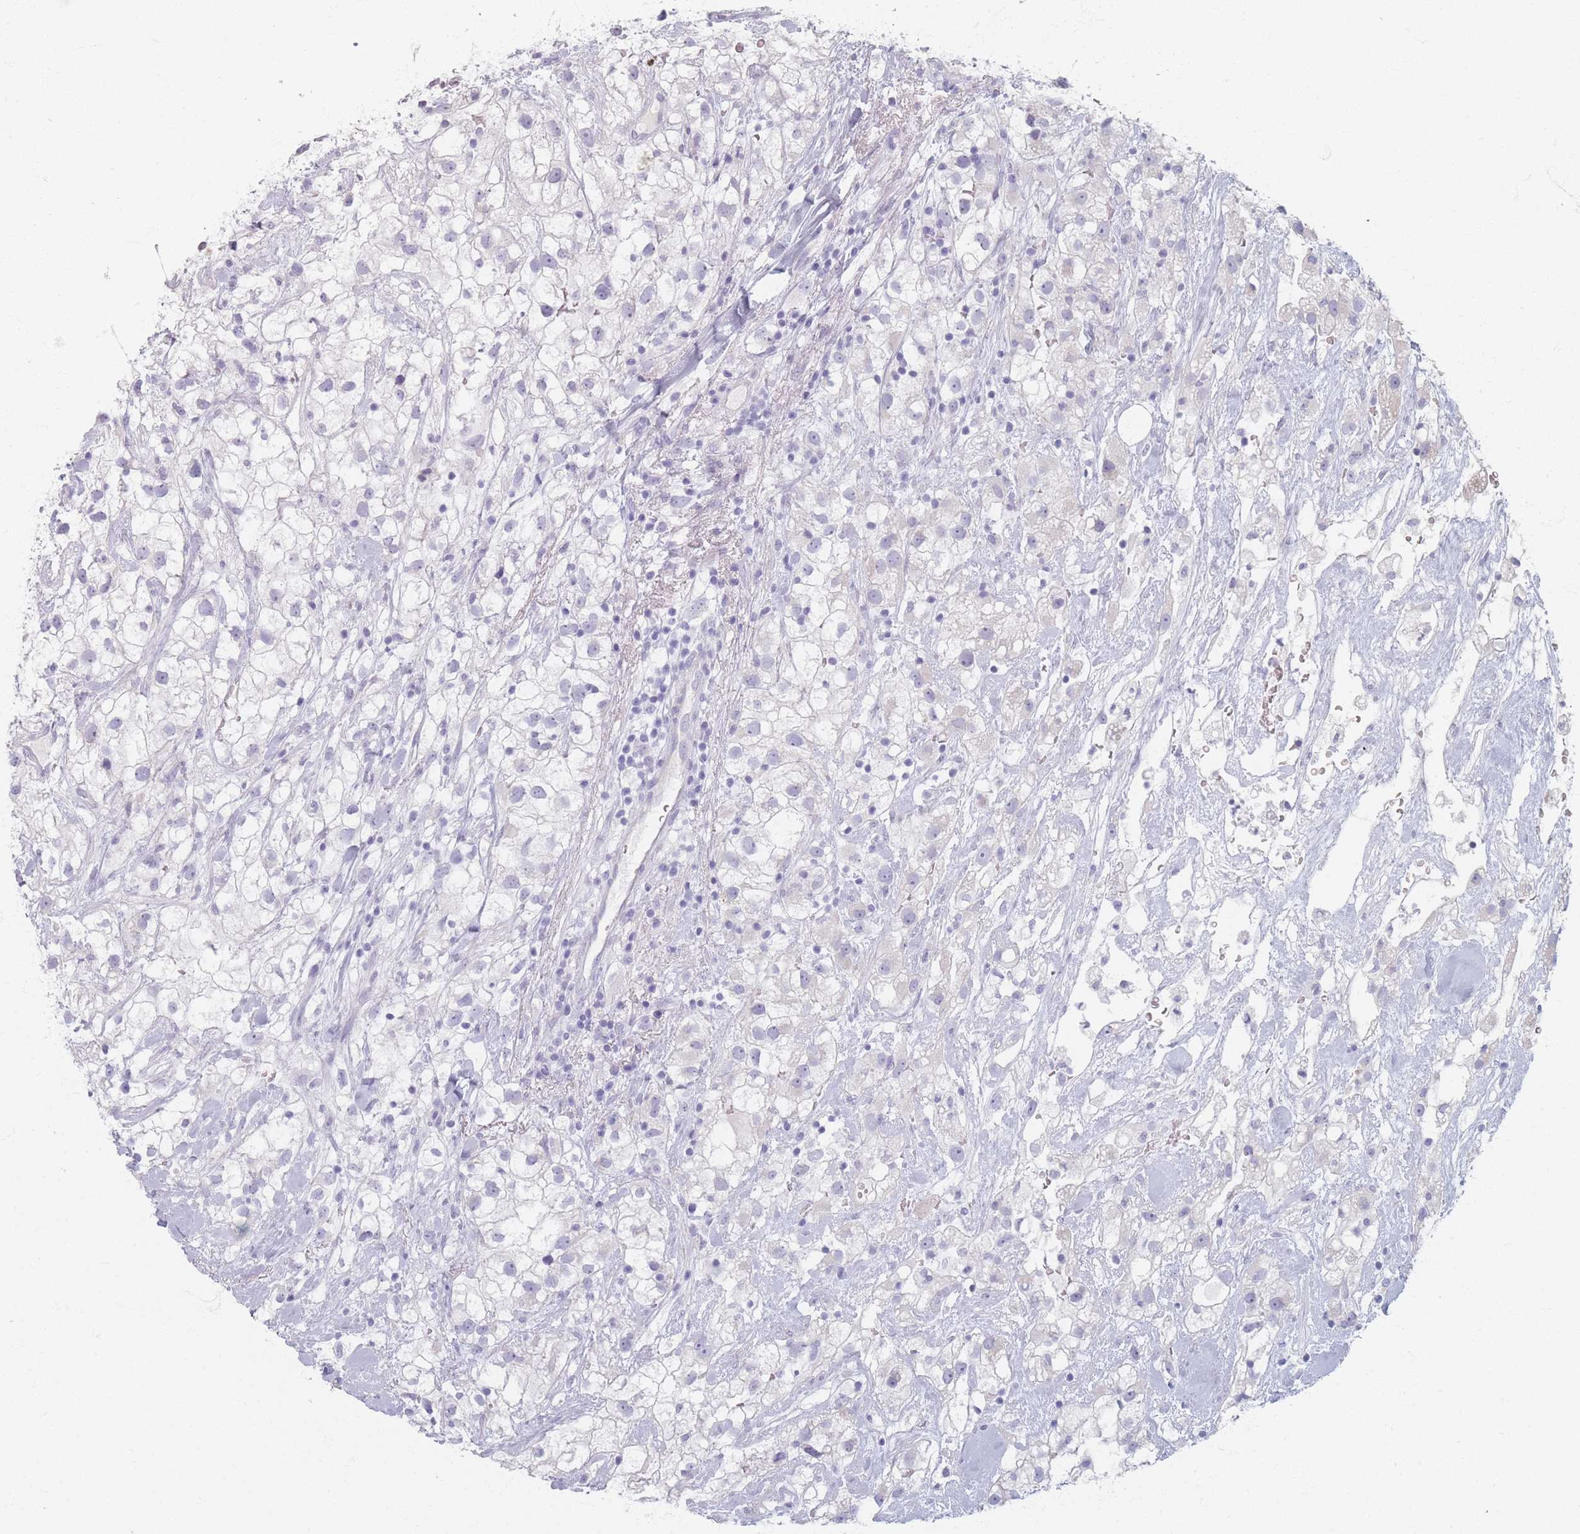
{"staining": {"intensity": "negative", "quantity": "none", "location": "none"}, "tissue": "renal cancer", "cell_type": "Tumor cells", "image_type": "cancer", "snomed": [{"axis": "morphology", "description": "Adenocarcinoma, NOS"}, {"axis": "topography", "description": "Kidney"}], "caption": "Immunohistochemical staining of human adenocarcinoma (renal) exhibits no significant positivity in tumor cells.", "gene": "PIGM", "patient": {"sex": "male", "age": 59}}